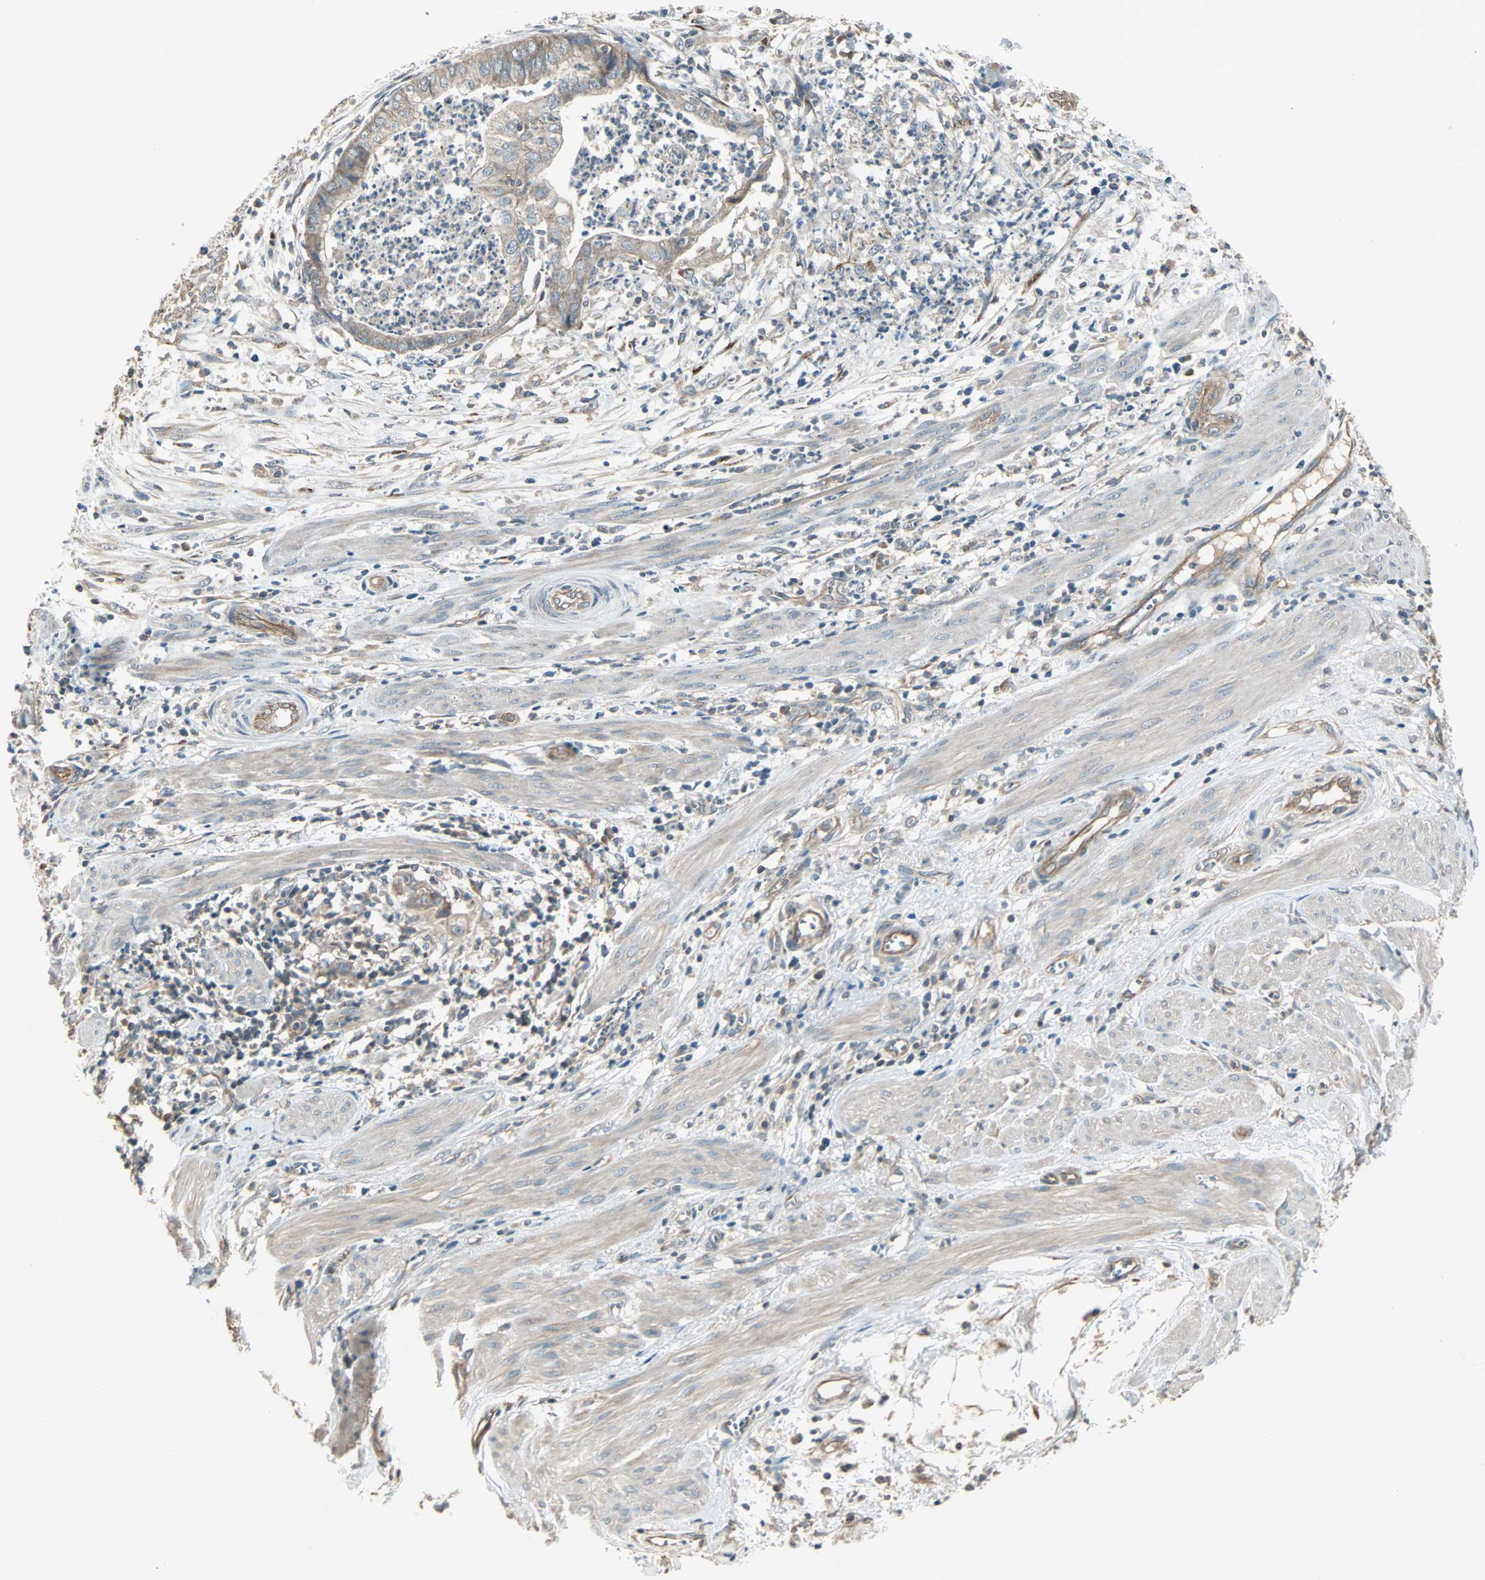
{"staining": {"intensity": "weak", "quantity": ">75%", "location": "cytoplasmic/membranous"}, "tissue": "endometrial cancer", "cell_type": "Tumor cells", "image_type": "cancer", "snomed": [{"axis": "morphology", "description": "Necrosis, NOS"}, {"axis": "morphology", "description": "Adenocarcinoma, NOS"}, {"axis": "topography", "description": "Endometrium"}], "caption": "Human endometrial cancer (adenocarcinoma) stained with a brown dye reveals weak cytoplasmic/membranous positive staining in approximately >75% of tumor cells.", "gene": "MAP3K21", "patient": {"sex": "female", "age": 79}}